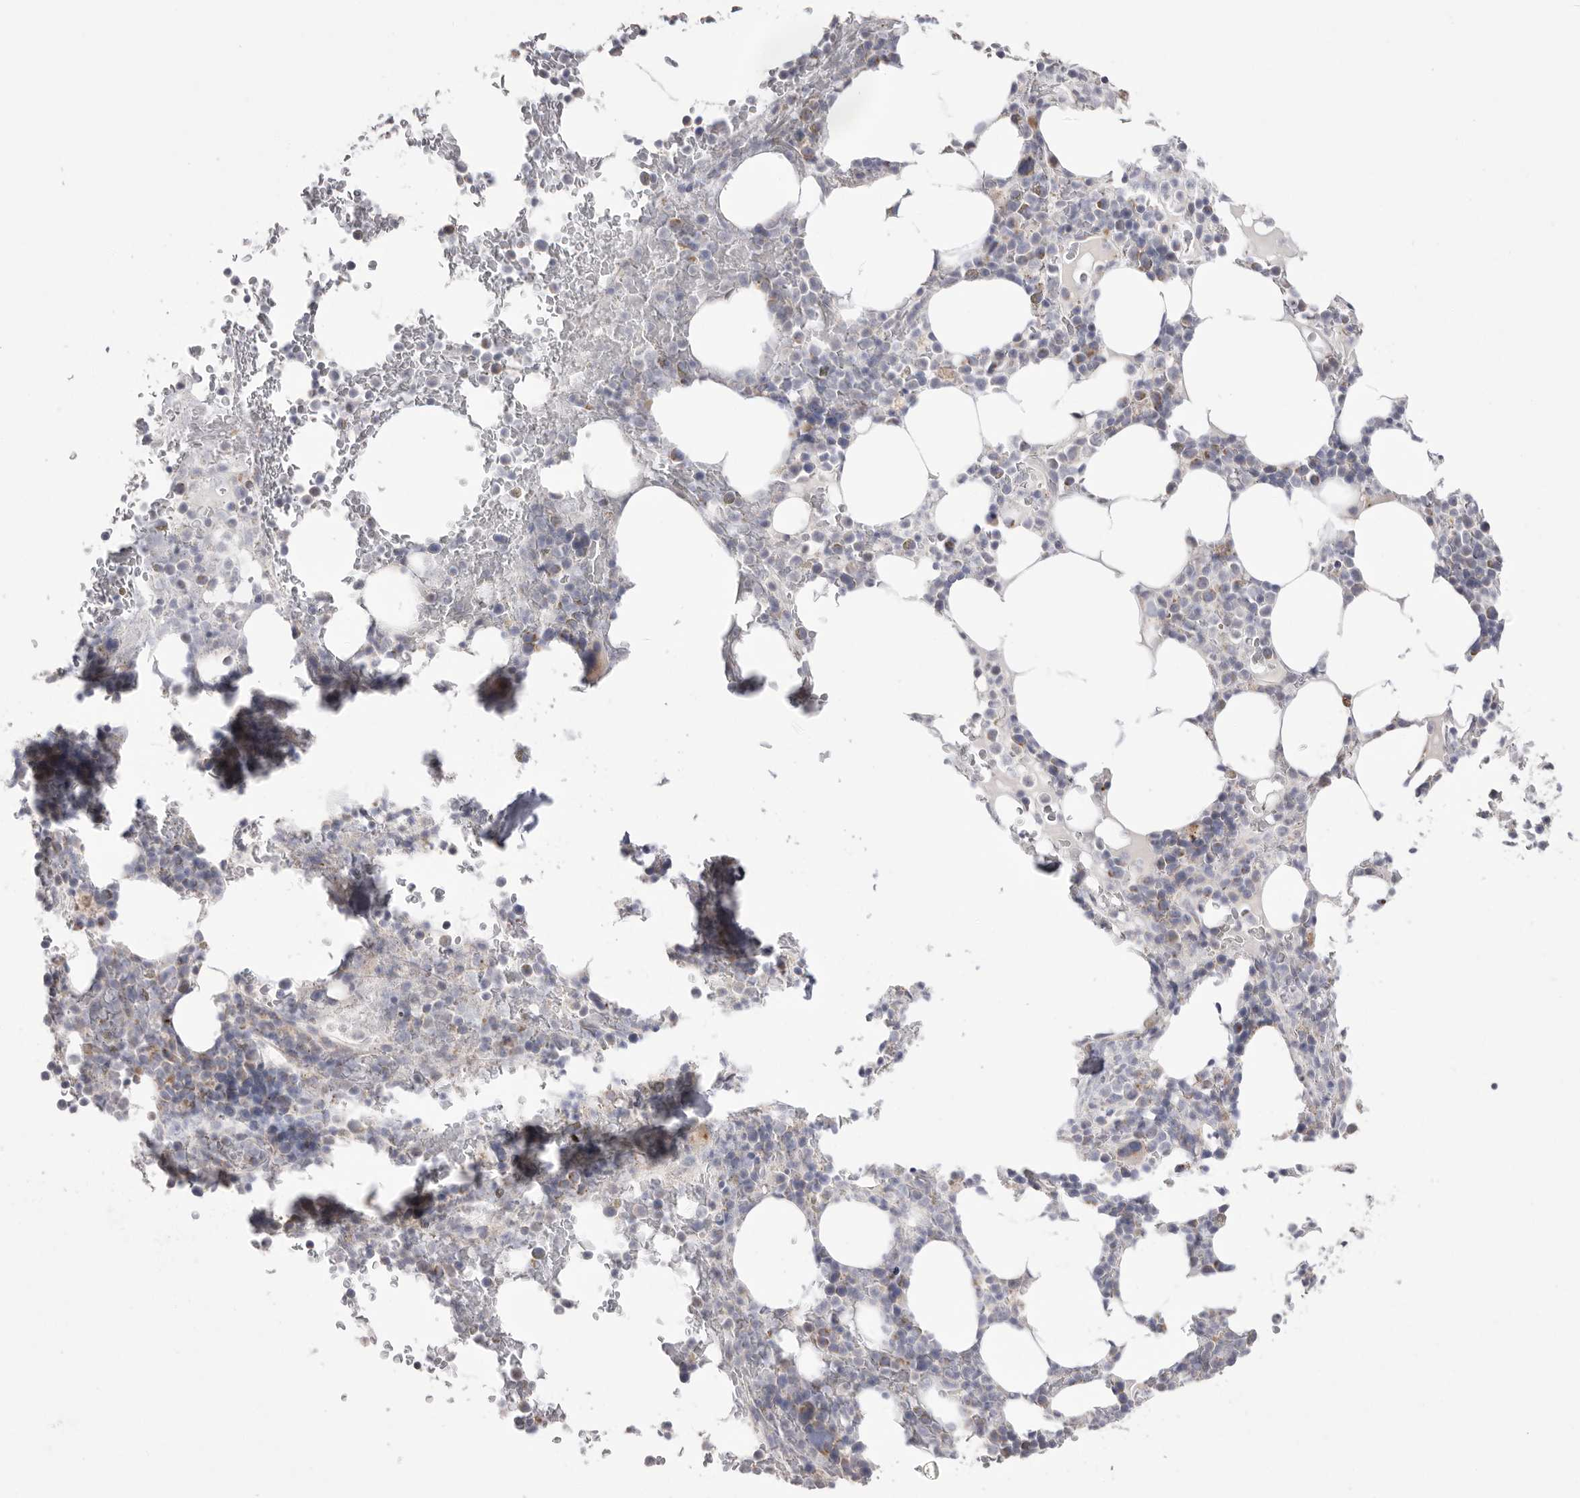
{"staining": {"intensity": "weak", "quantity": "<25%", "location": "cytoplasmic/membranous"}, "tissue": "bone marrow", "cell_type": "Hematopoietic cells", "image_type": "normal", "snomed": [{"axis": "morphology", "description": "Normal tissue, NOS"}, {"axis": "topography", "description": "Bone marrow"}], "caption": "Protein analysis of normal bone marrow displays no significant positivity in hematopoietic cells.", "gene": "VDAC3", "patient": {"sex": "male", "age": 58}}